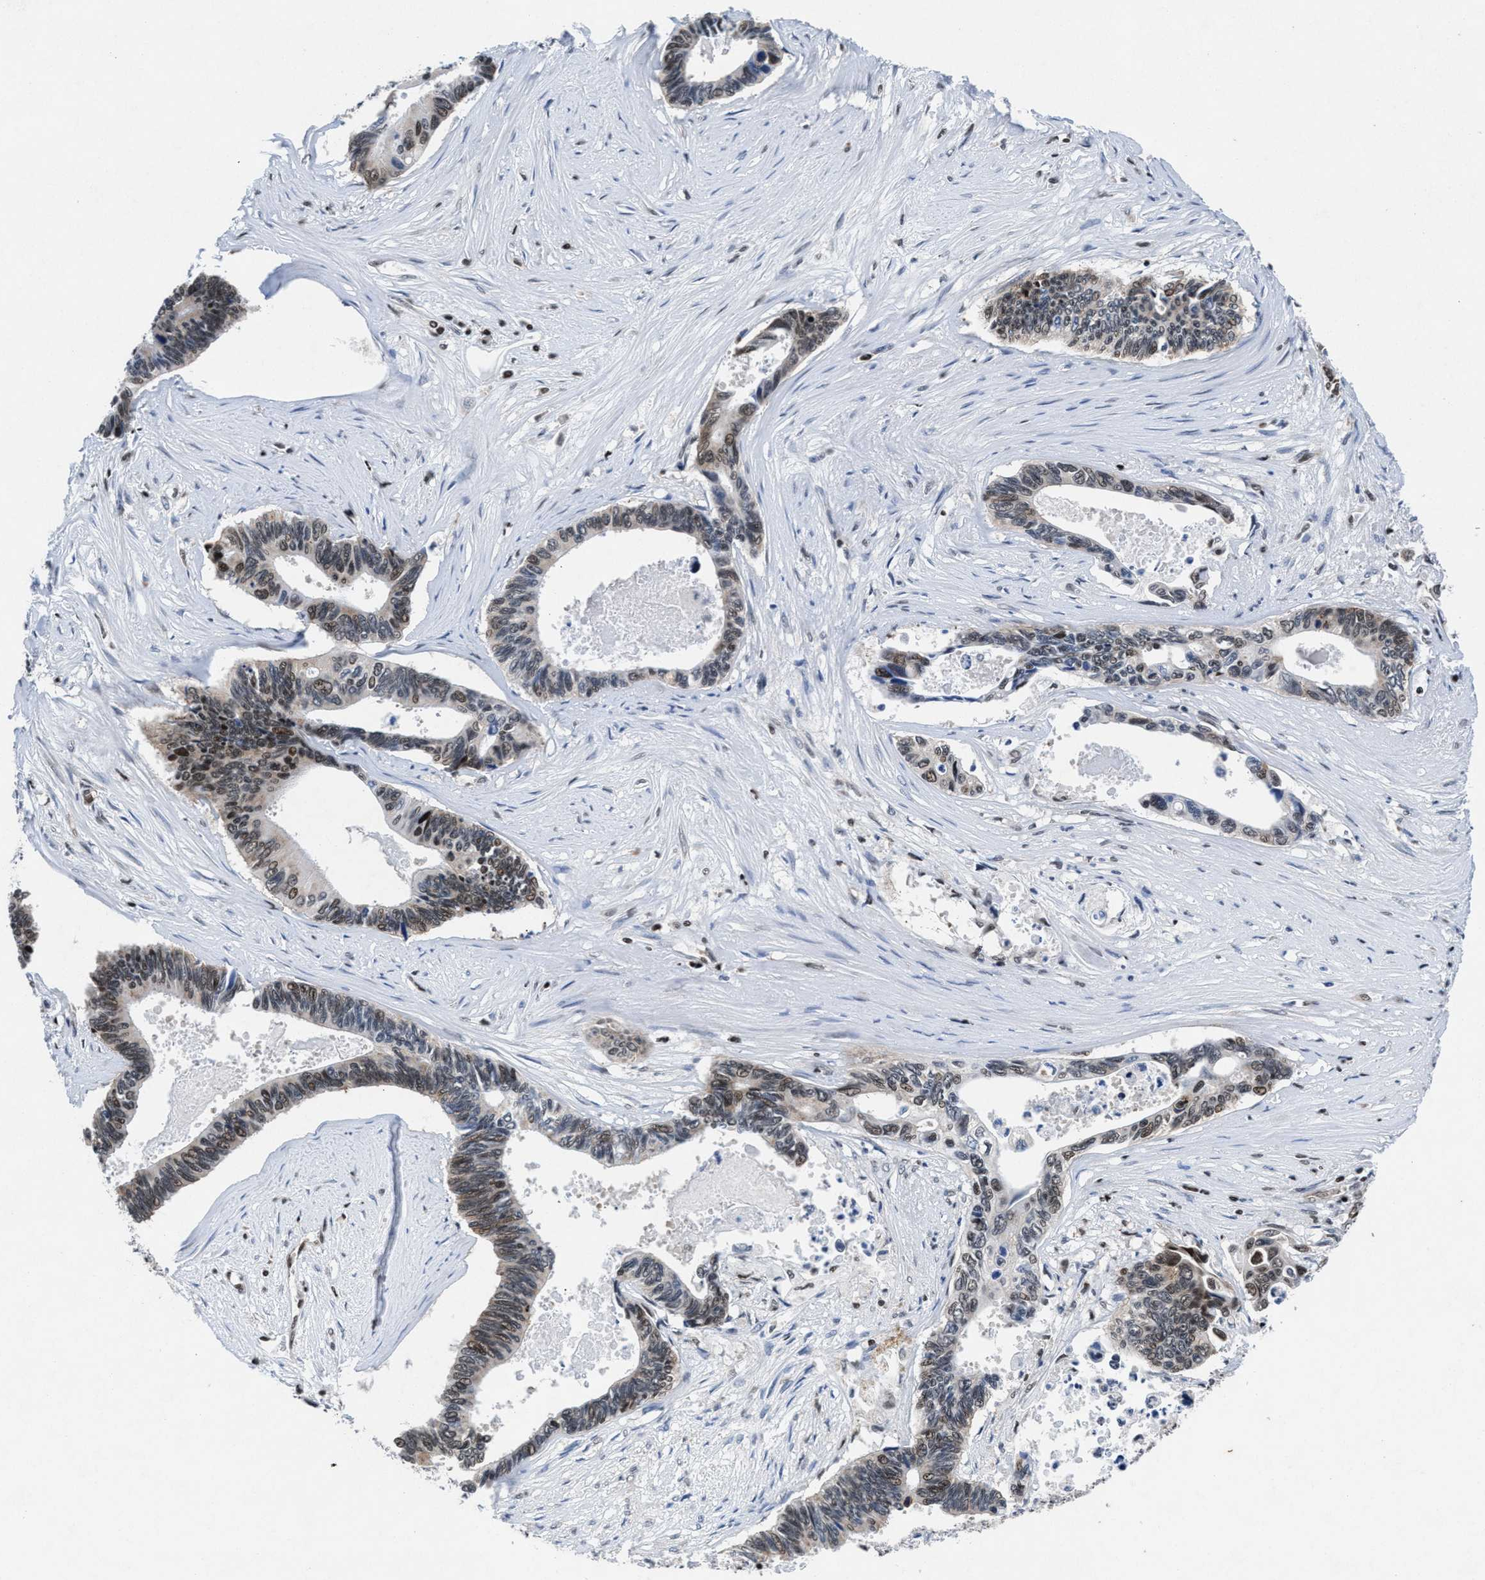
{"staining": {"intensity": "moderate", "quantity": "<25%", "location": "nuclear"}, "tissue": "pancreatic cancer", "cell_type": "Tumor cells", "image_type": "cancer", "snomed": [{"axis": "morphology", "description": "Adenocarcinoma, NOS"}, {"axis": "topography", "description": "Pancreas"}], "caption": "Protein staining shows moderate nuclear positivity in about <25% of tumor cells in pancreatic cancer (adenocarcinoma).", "gene": "WDR81", "patient": {"sex": "female", "age": 70}}